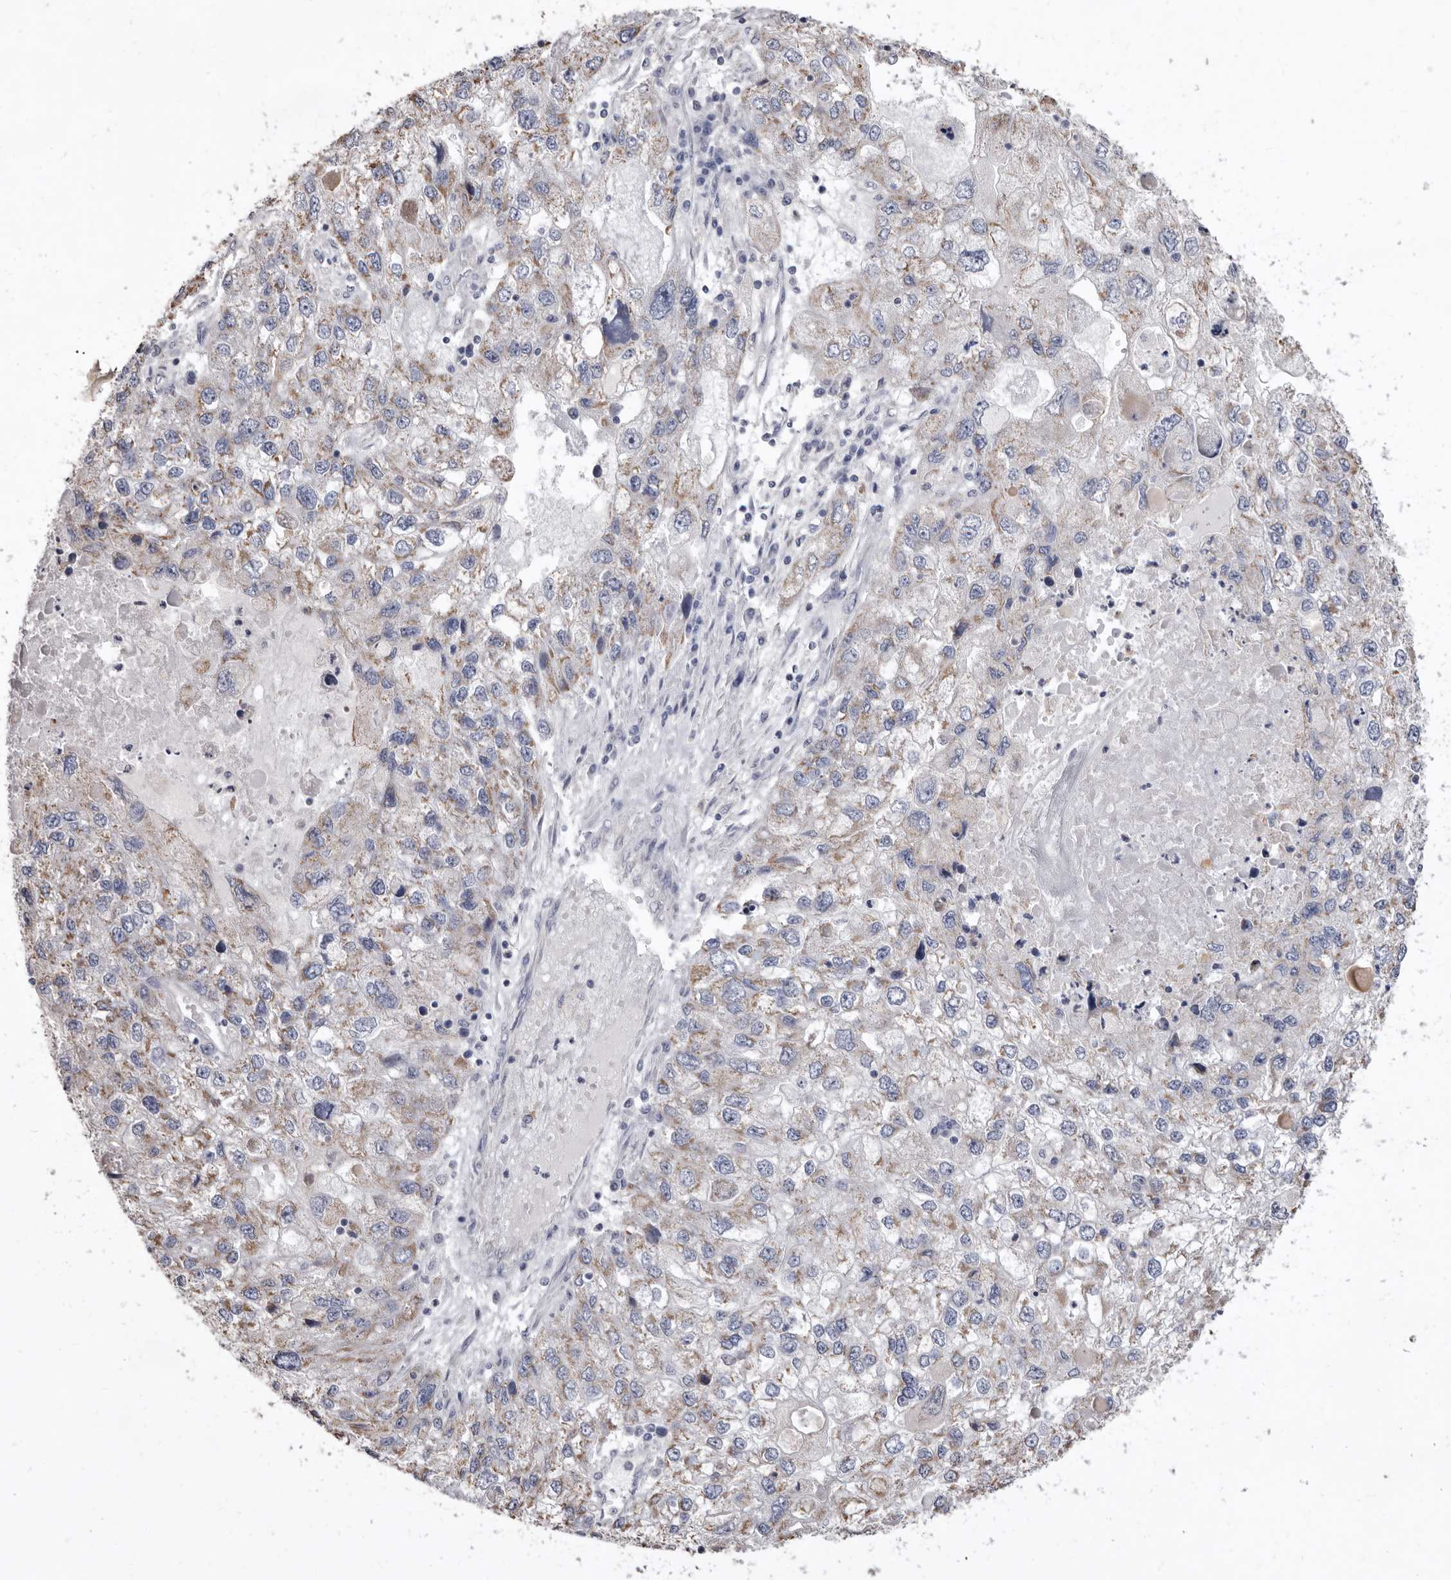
{"staining": {"intensity": "weak", "quantity": ">75%", "location": "cytoplasmic/membranous"}, "tissue": "endometrial cancer", "cell_type": "Tumor cells", "image_type": "cancer", "snomed": [{"axis": "morphology", "description": "Adenocarcinoma, NOS"}, {"axis": "topography", "description": "Endometrium"}], "caption": "Weak cytoplasmic/membranous expression is identified in approximately >75% of tumor cells in adenocarcinoma (endometrial). (Stains: DAB in brown, nuclei in blue, Microscopy: brightfield microscopy at high magnification).", "gene": "CYP2E1", "patient": {"sex": "female", "age": 49}}